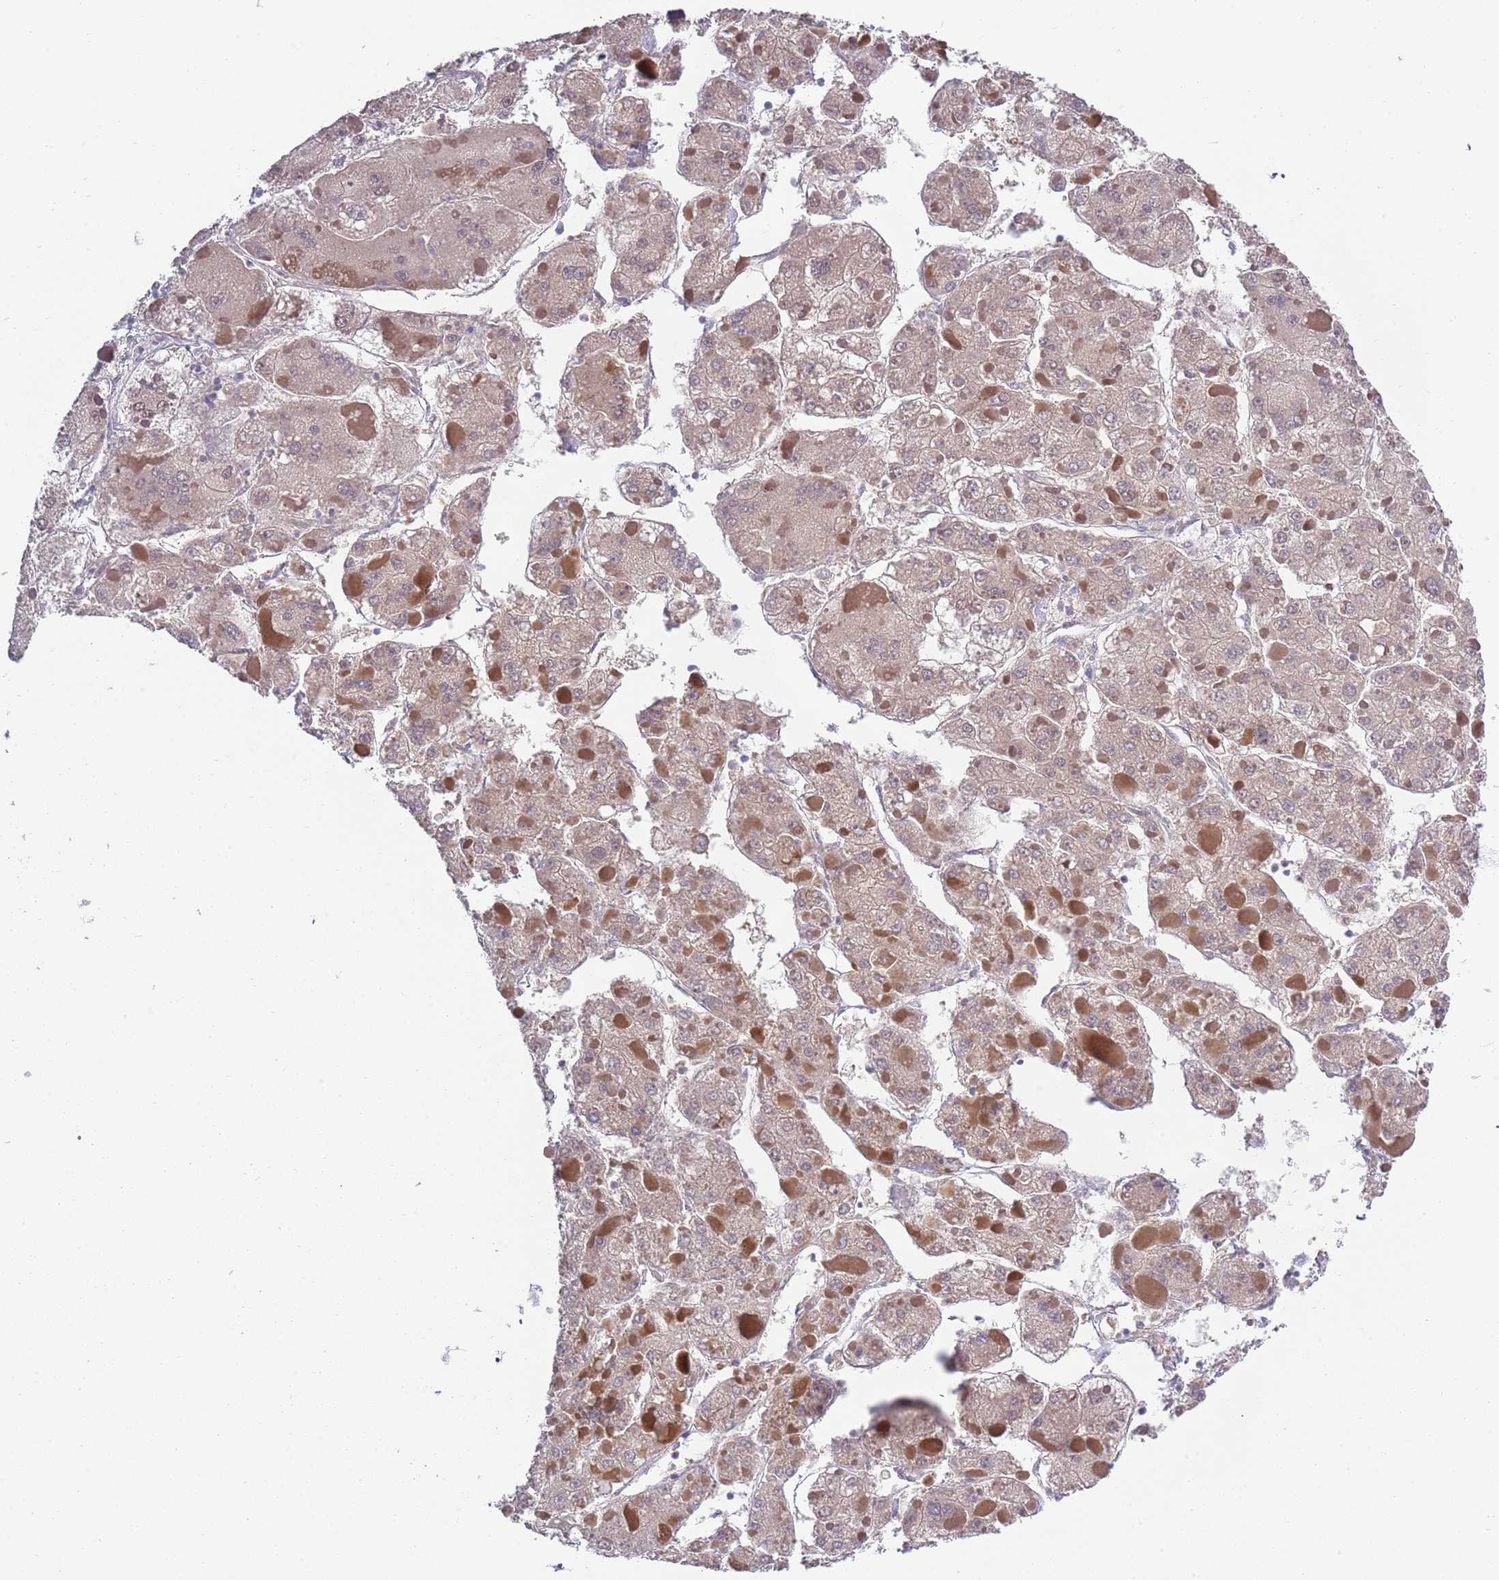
{"staining": {"intensity": "negative", "quantity": "none", "location": "none"}, "tissue": "liver cancer", "cell_type": "Tumor cells", "image_type": "cancer", "snomed": [{"axis": "morphology", "description": "Carcinoma, Hepatocellular, NOS"}, {"axis": "topography", "description": "Liver"}], "caption": "IHC histopathology image of neoplastic tissue: liver cancer (hepatocellular carcinoma) stained with DAB (3,3'-diaminobenzidine) exhibits no significant protein expression in tumor cells.", "gene": "SEPHS2", "patient": {"sex": "female", "age": 73}}